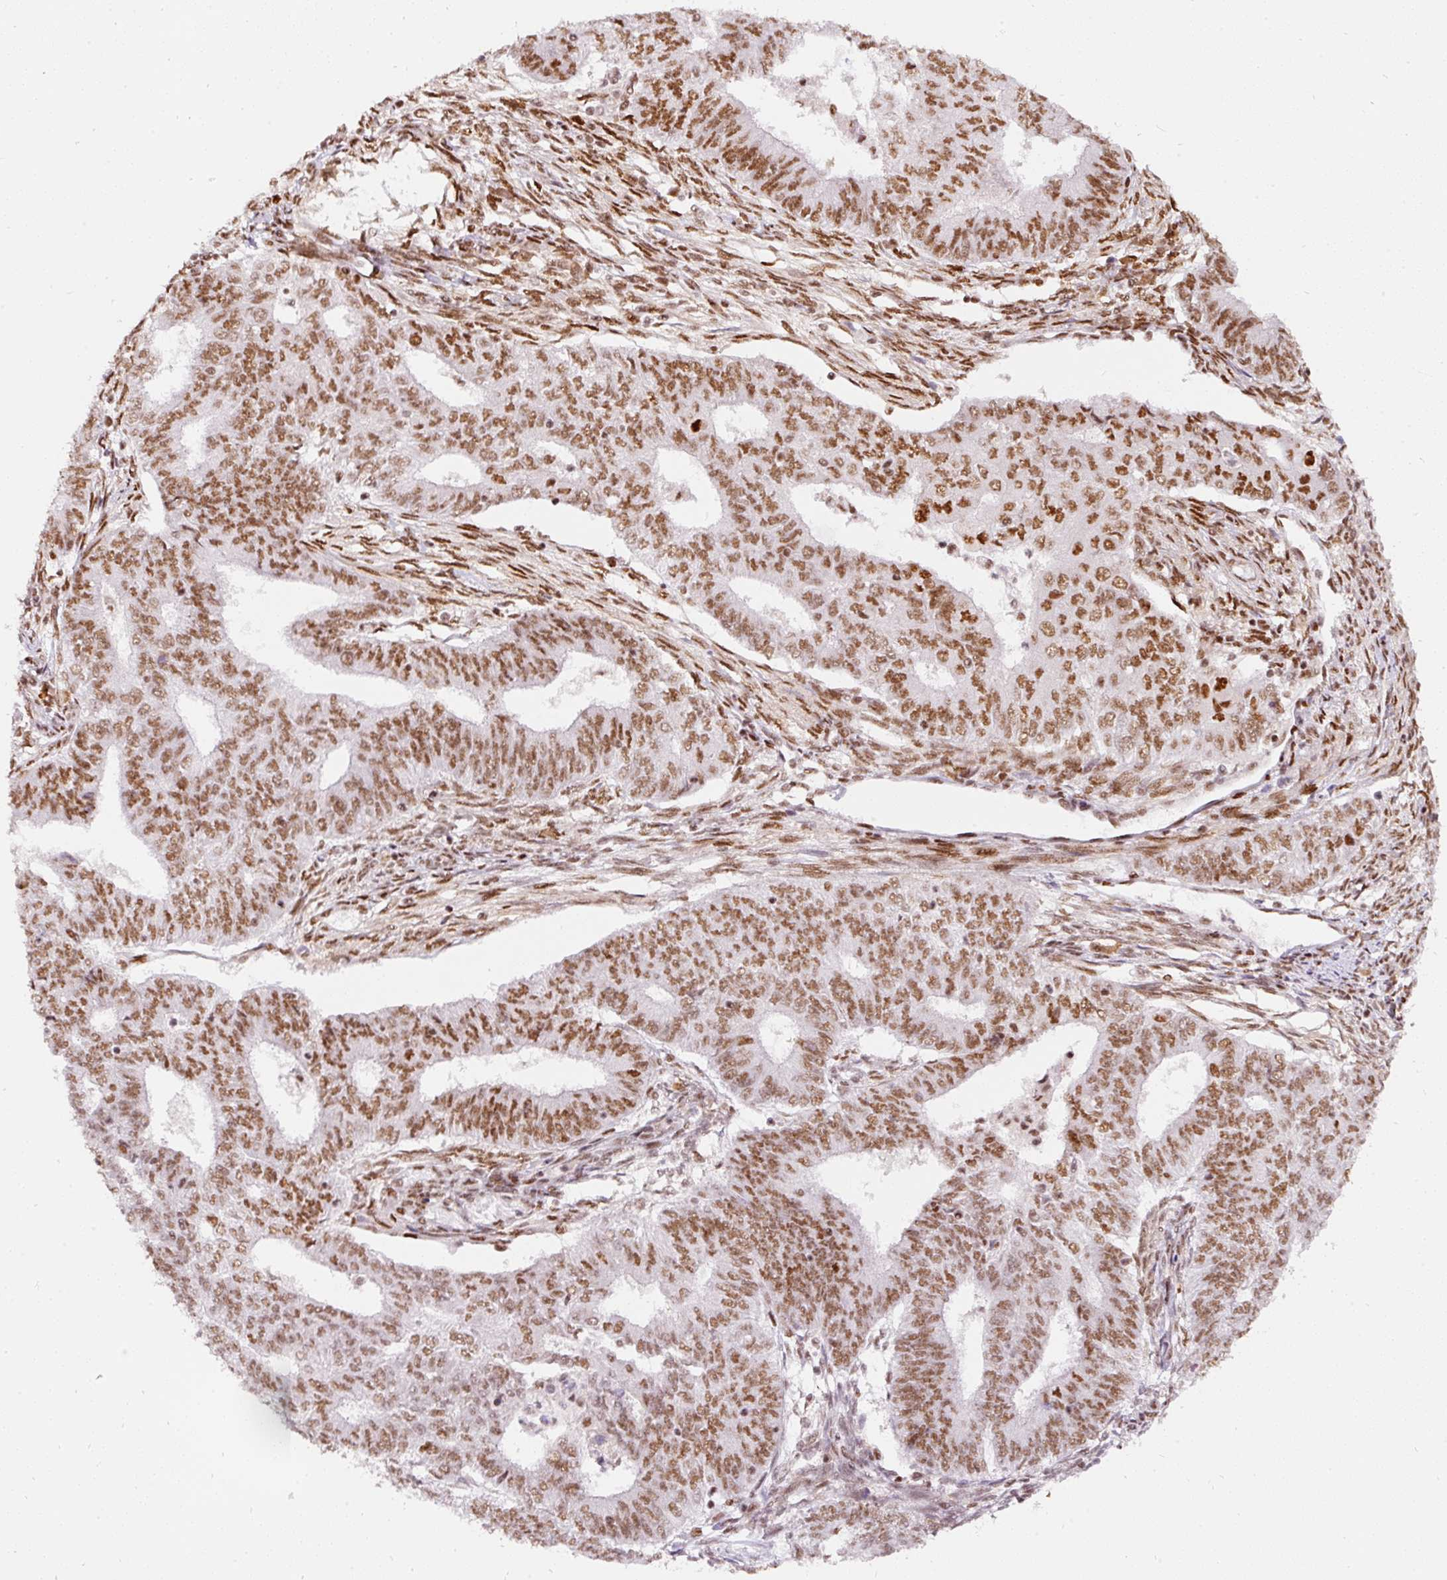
{"staining": {"intensity": "moderate", "quantity": ">75%", "location": "nuclear"}, "tissue": "endometrial cancer", "cell_type": "Tumor cells", "image_type": "cancer", "snomed": [{"axis": "morphology", "description": "Adenocarcinoma, NOS"}, {"axis": "topography", "description": "Endometrium"}], "caption": "Adenocarcinoma (endometrial) stained with IHC shows moderate nuclear positivity in approximately >75% of tumor cells.", "gene": "HNRNPC", "patient": {"sex": "female", "age": 62}}